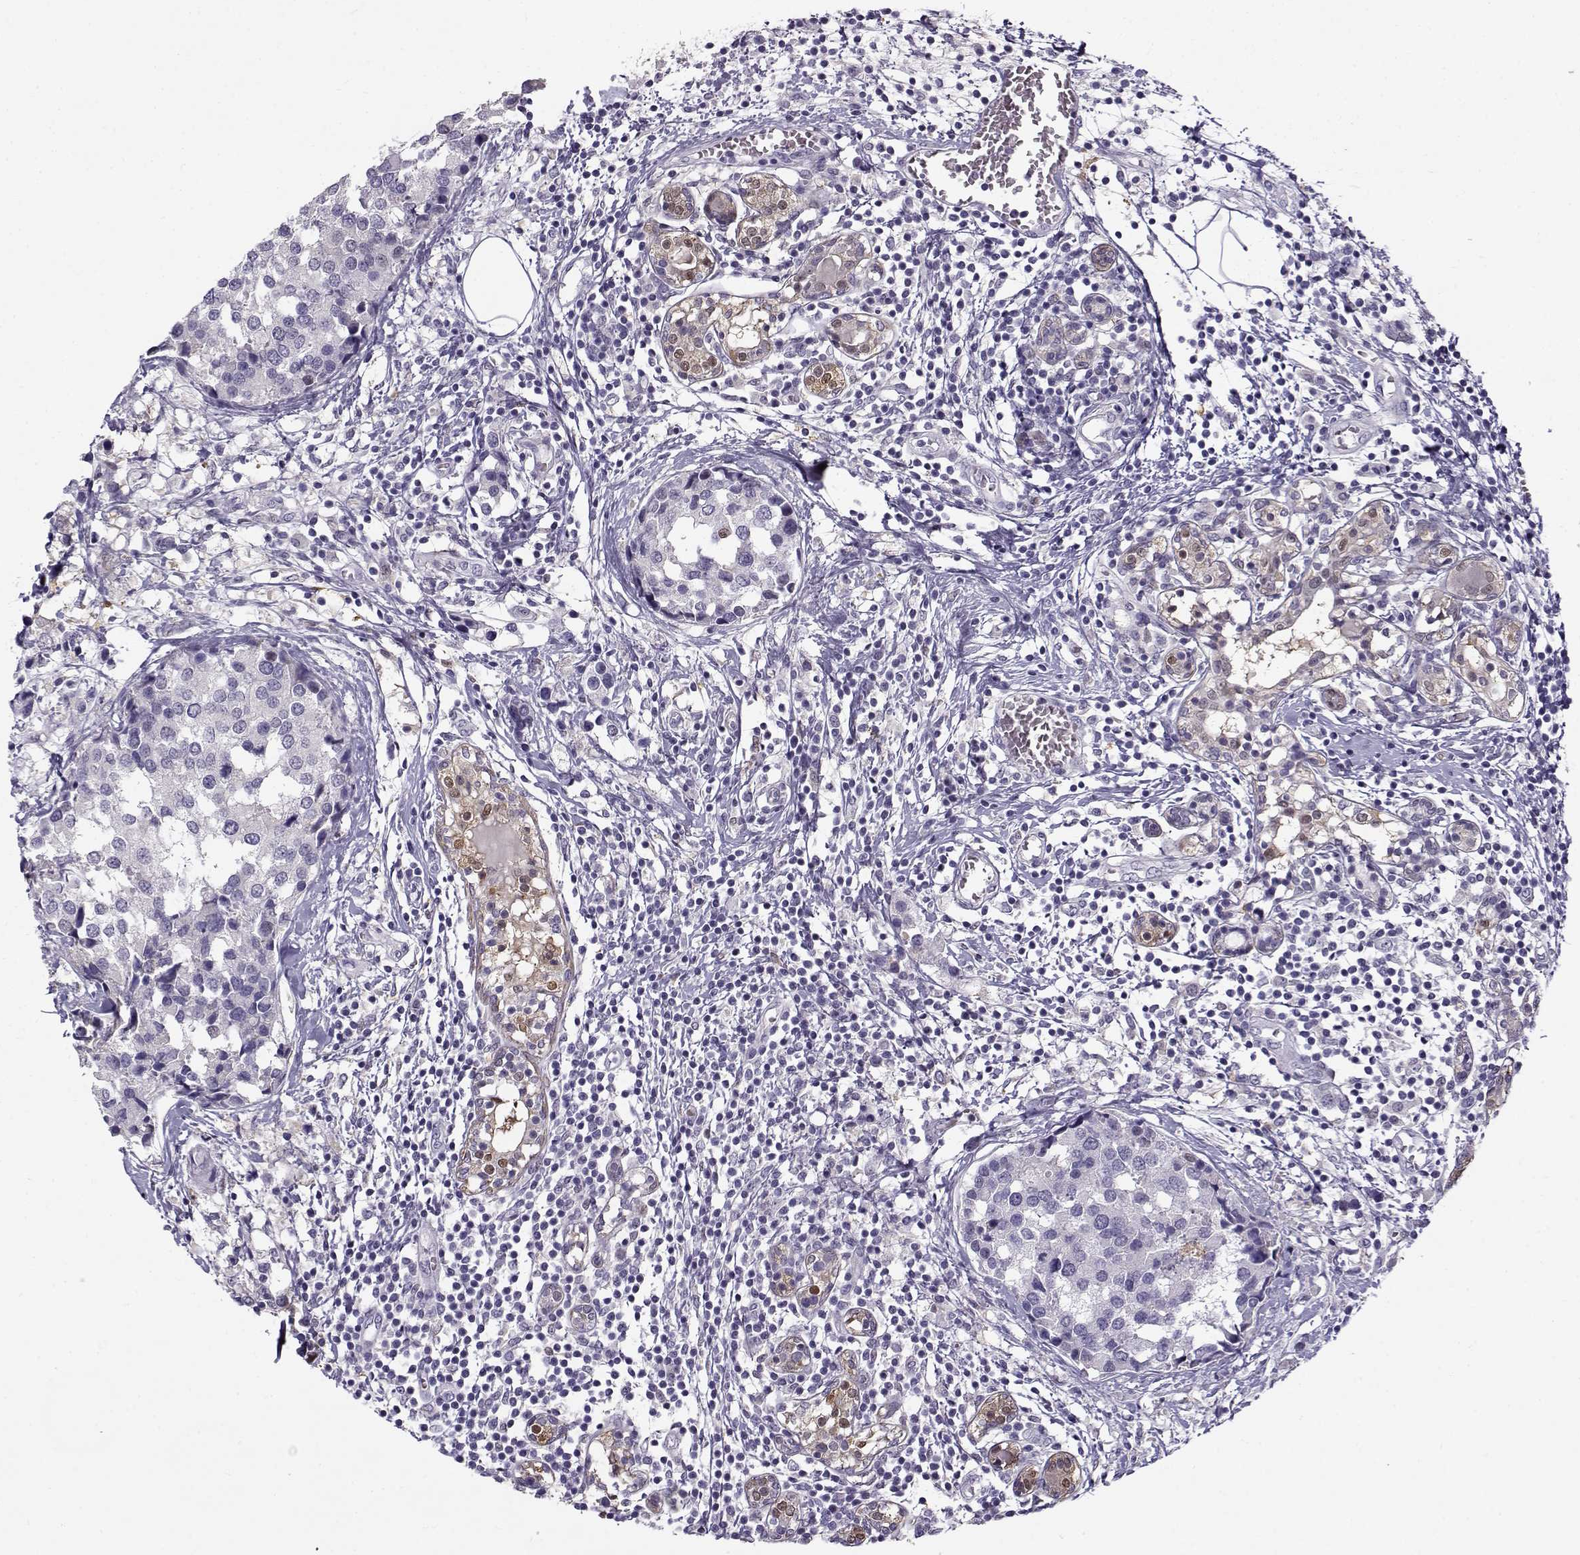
{"staining": {"intensity": "negative", "quantity": "none", "location": "none"}, "tissue": "breast cancer", "cell_type": "Tumor cells", "image_type": "cancer", "snomed": [{"axis": "morphology", "description": "Lobular carcinoma"}, {"axis": "topography", "description": "Breast"}], "caption": "Immunohistochemical staining of human breast lobular carcinoma reveals no significant staining in tumor cells. (Brightfield microscopy of DAB (3,3'-diaminobenzidine) IHC at high magnification).", "gene": "UCP3", "patient": {"sex": "female", "age": 59}}